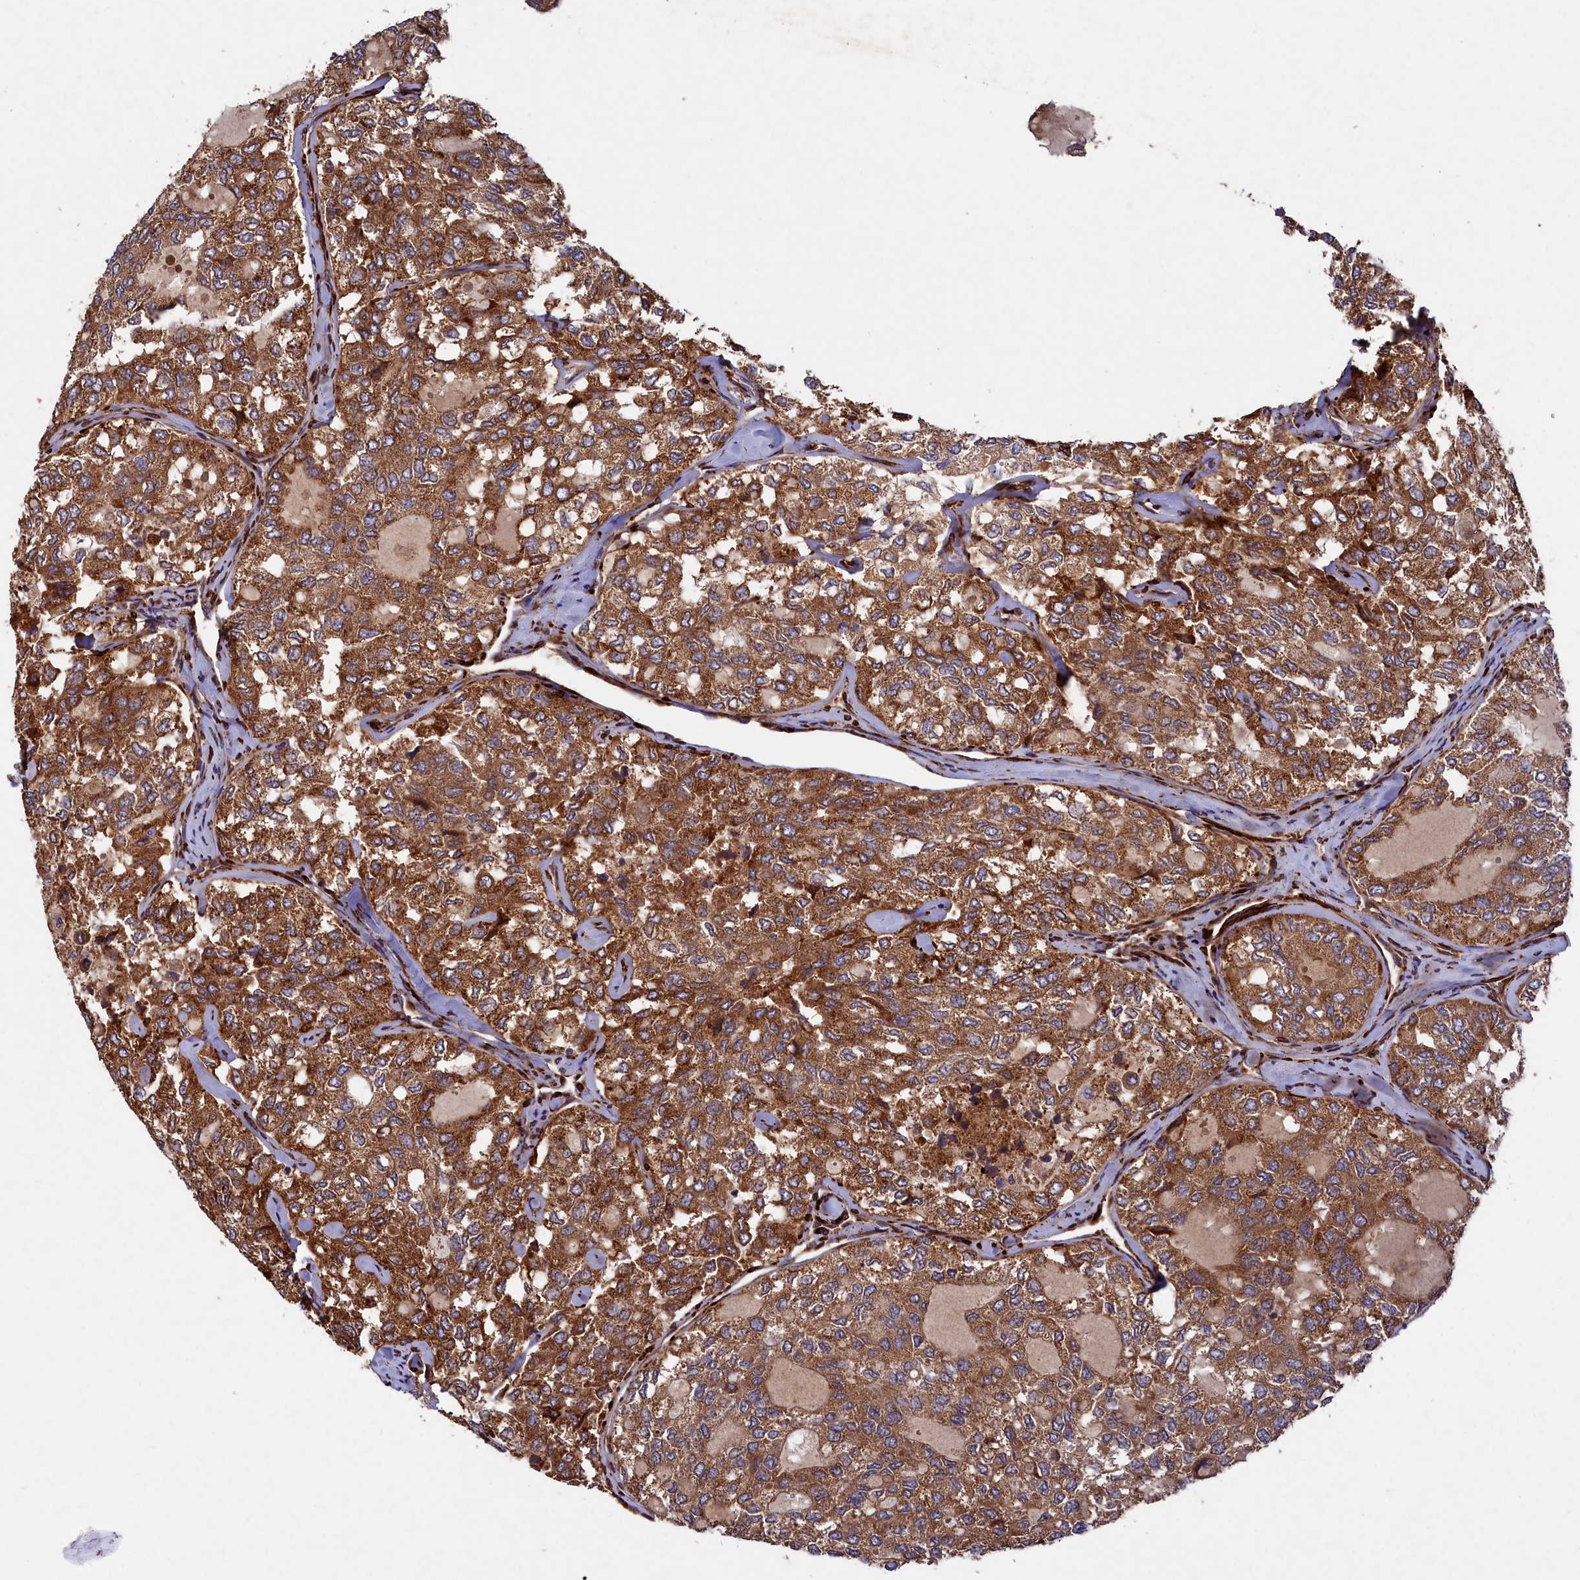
{"staining": {"intensity": "strong", "quantity": ">75%", "location": "cytoplasmic/membranous"}, "tissue": "thyroid cancer", "cell_type": "Tumor cells", "image_type": "cancer", "snomed": [{"axis": "morphology", "description": "Follicular adenoma carcinoma, NOS"}, {"axis": "topography", "description": "Thyroid gland"}], "caption": "IHC photomicrograph of neoplastic tissue: human thyroid cancer stained using IHC shows high levels of strong protein expression localized specifically in the cytoplasmic/membranous of tumor cells, appearing as a cytoplasmic/membranous brown color.", "gene": "ARRDC4", "patient": {"sex": "male", "age": 75}}